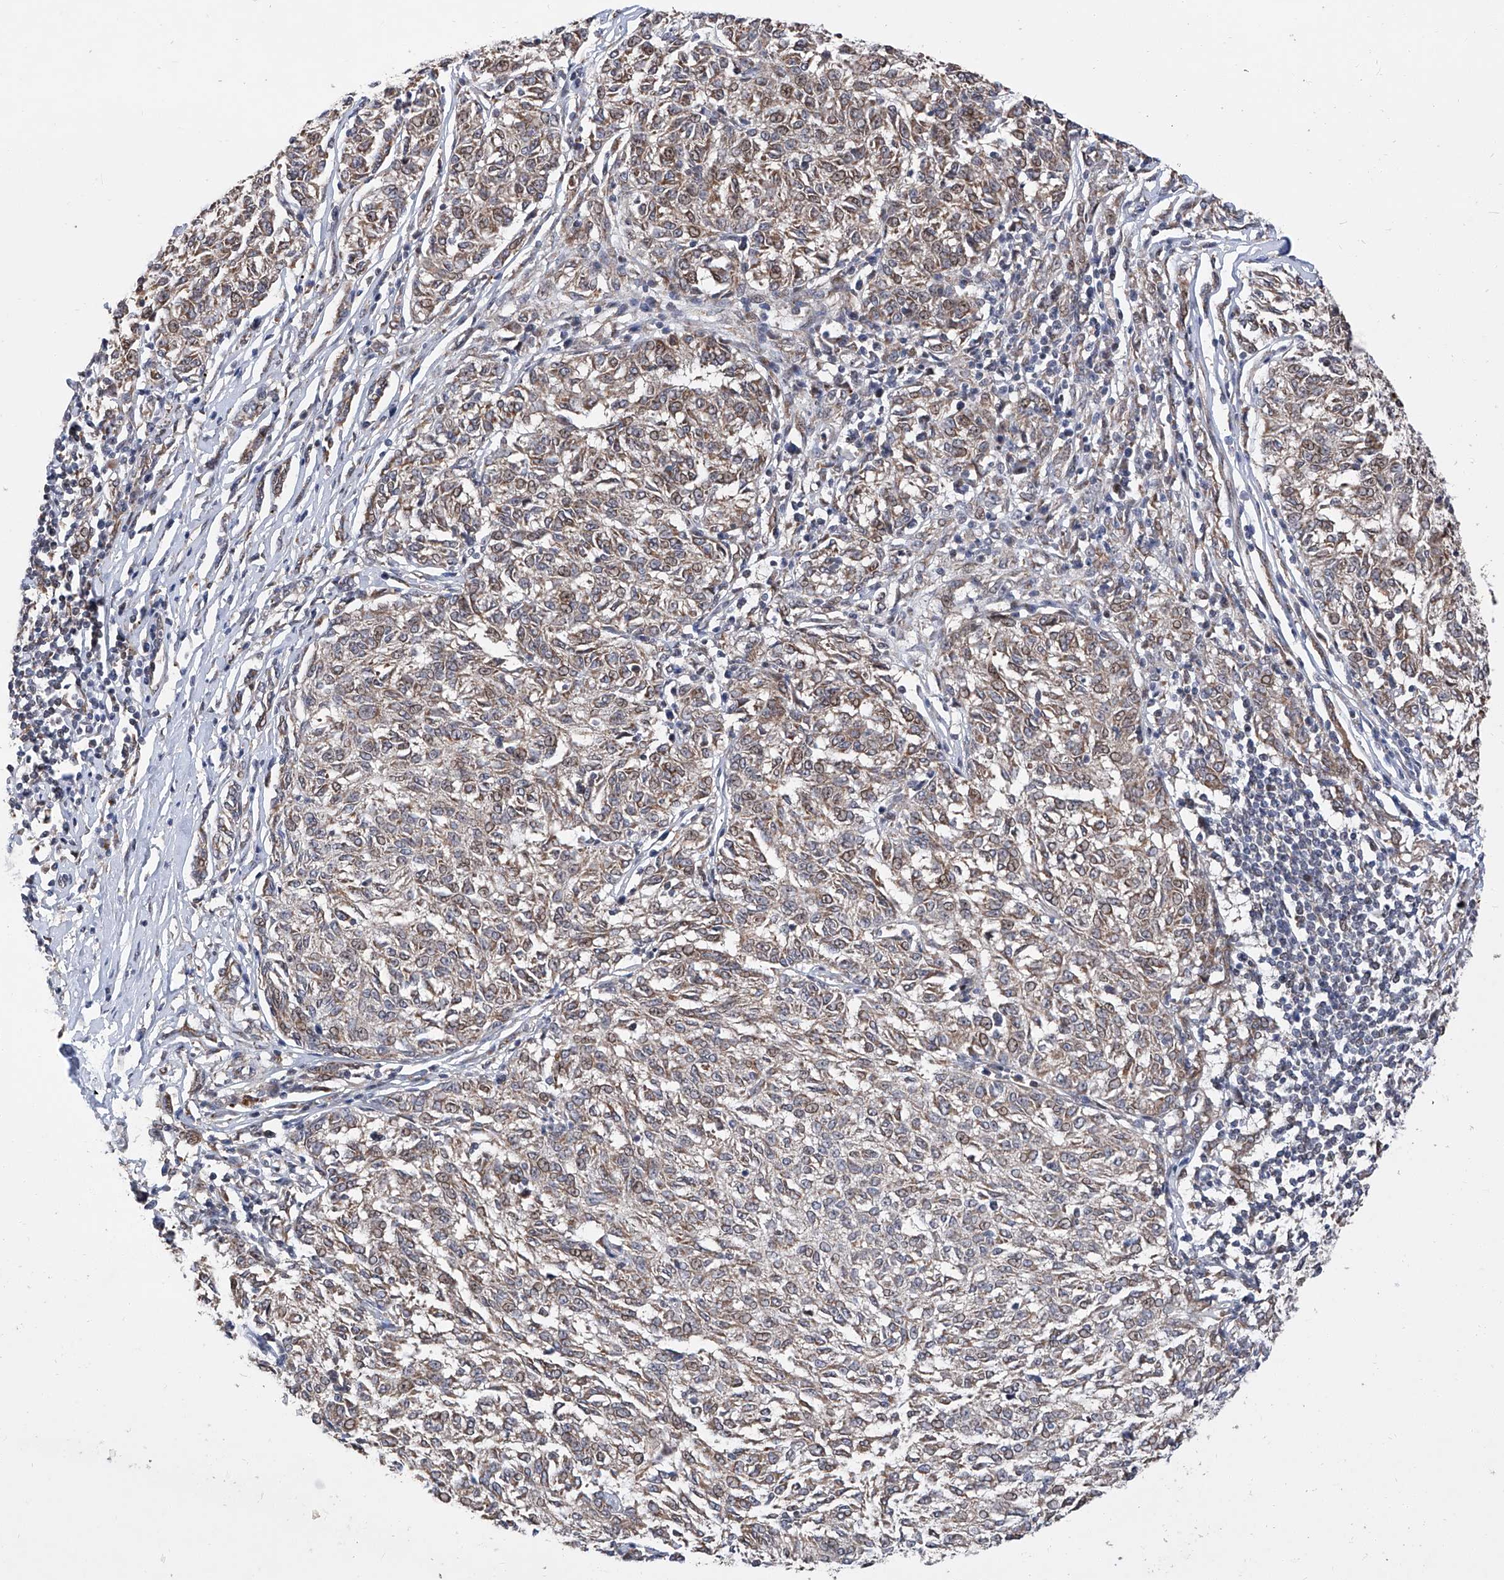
{"staining": {"intensity": "weak", "quantity": ">75%", "location": "cytoplasmic/membranous"}, "tissue": "melanoma", "cell_type": "Tumor cells", "image_type": "cancer", "snomed": [{"axis": "morphology", "description": "Malignant melanoma, NOS"}, {"axis": "topography", "description": "Skin"}], "caption": "Protein expression analysis of human malignant melanoma reveals weak cytoplasmic/membranous expression in approximately >75% of tumor cells.", "gene": "FARP2", "patient": {"sex": "female", "age": 72}}